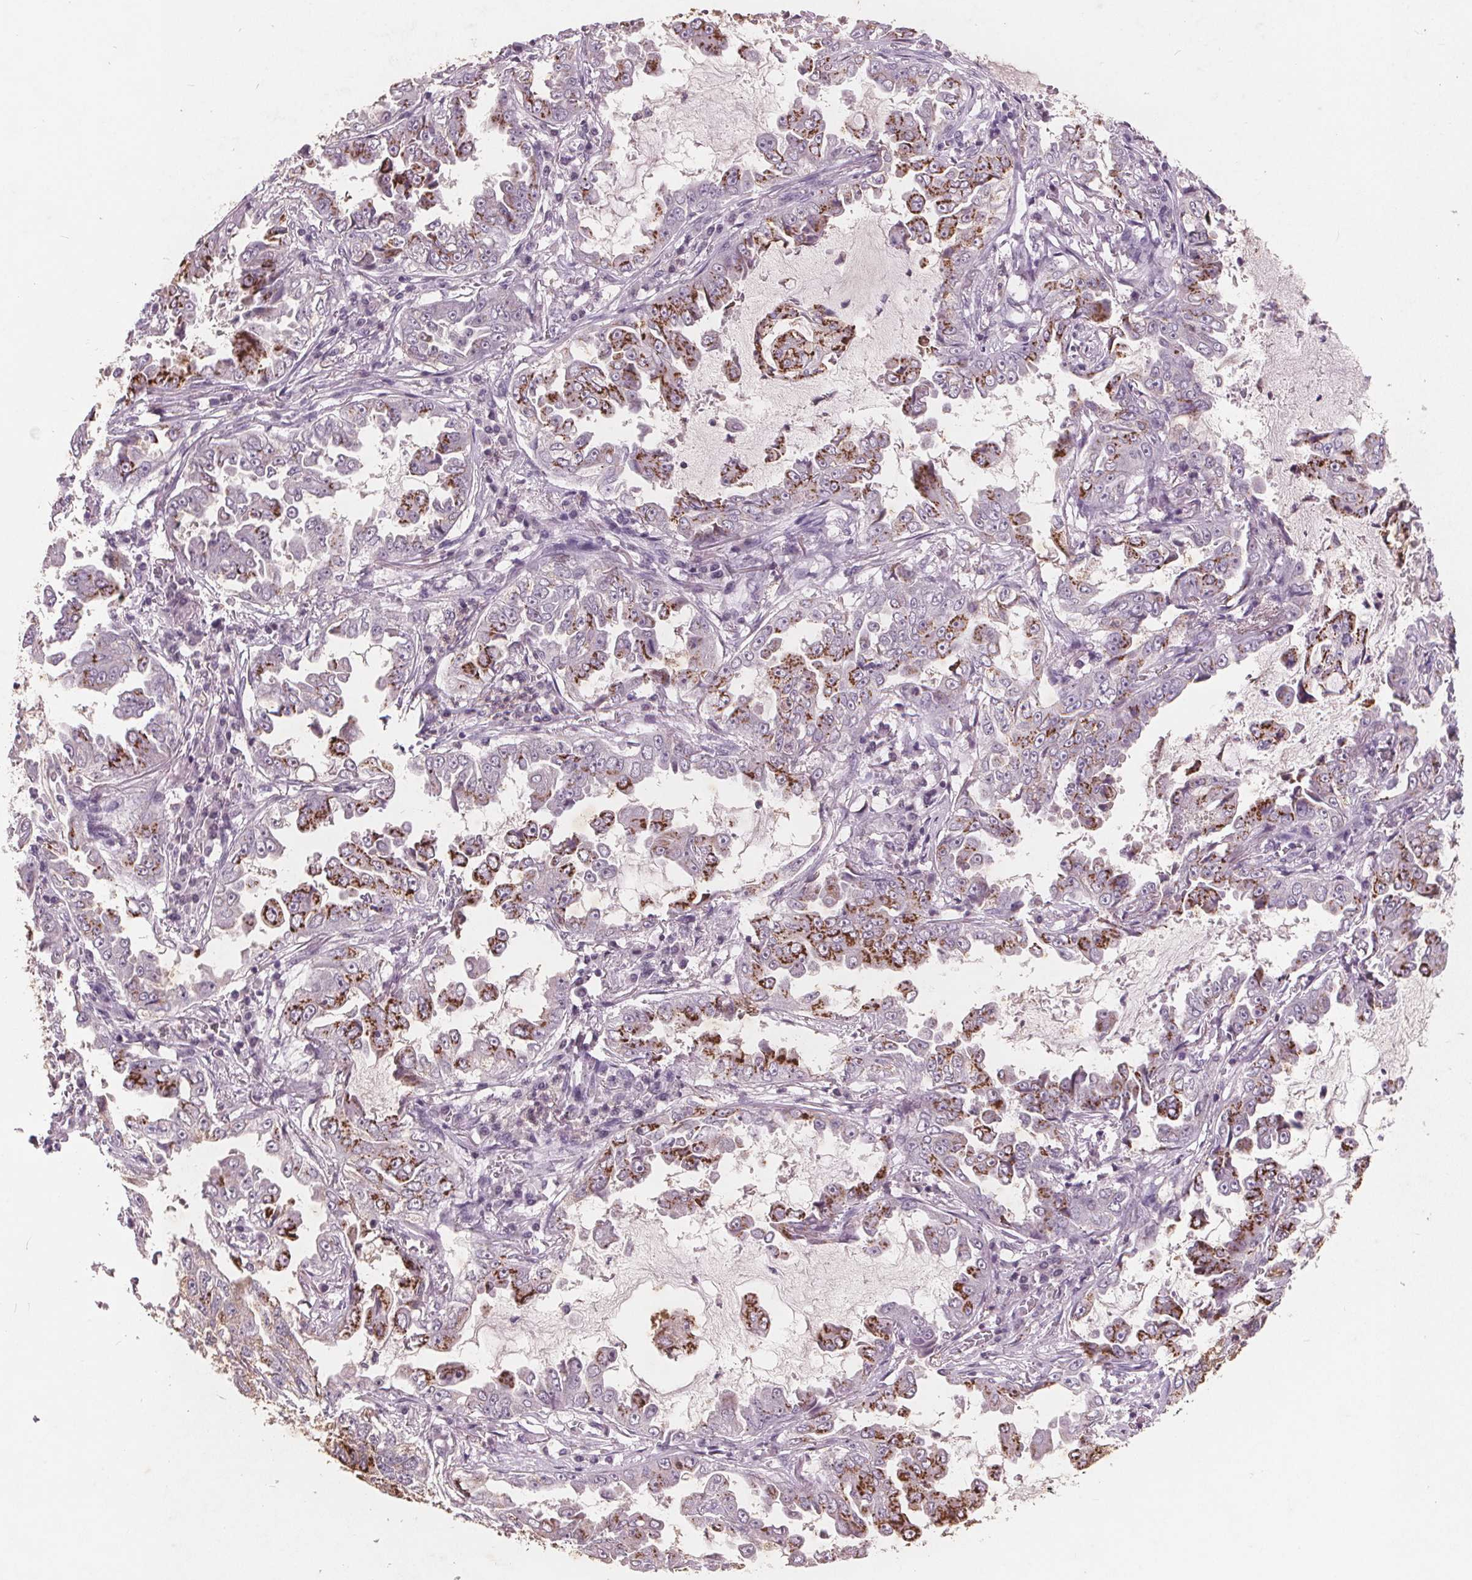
{"staining": {"intensity": "strong", "quantity": "25%-75%", "location": "cytoplasmic/membranous"}, "tissue": "lung cancer", "cell_type": "Tumor cells", "image_type": "cancer", "snomed": [{"axis": "morphology", "description": "Adenocarcinoma, NOS"}, {"axis": "topography", "description": "Lung"}], "caption": "Adenocarcinoma (lung) tissue reveals strong cytoplasmic/membranous staining in about 25%-75% of tumor cells, visualized by immunohistochemistry.", "gene": "PTPN14", "patient": {"sex": "female", "age": 52}}